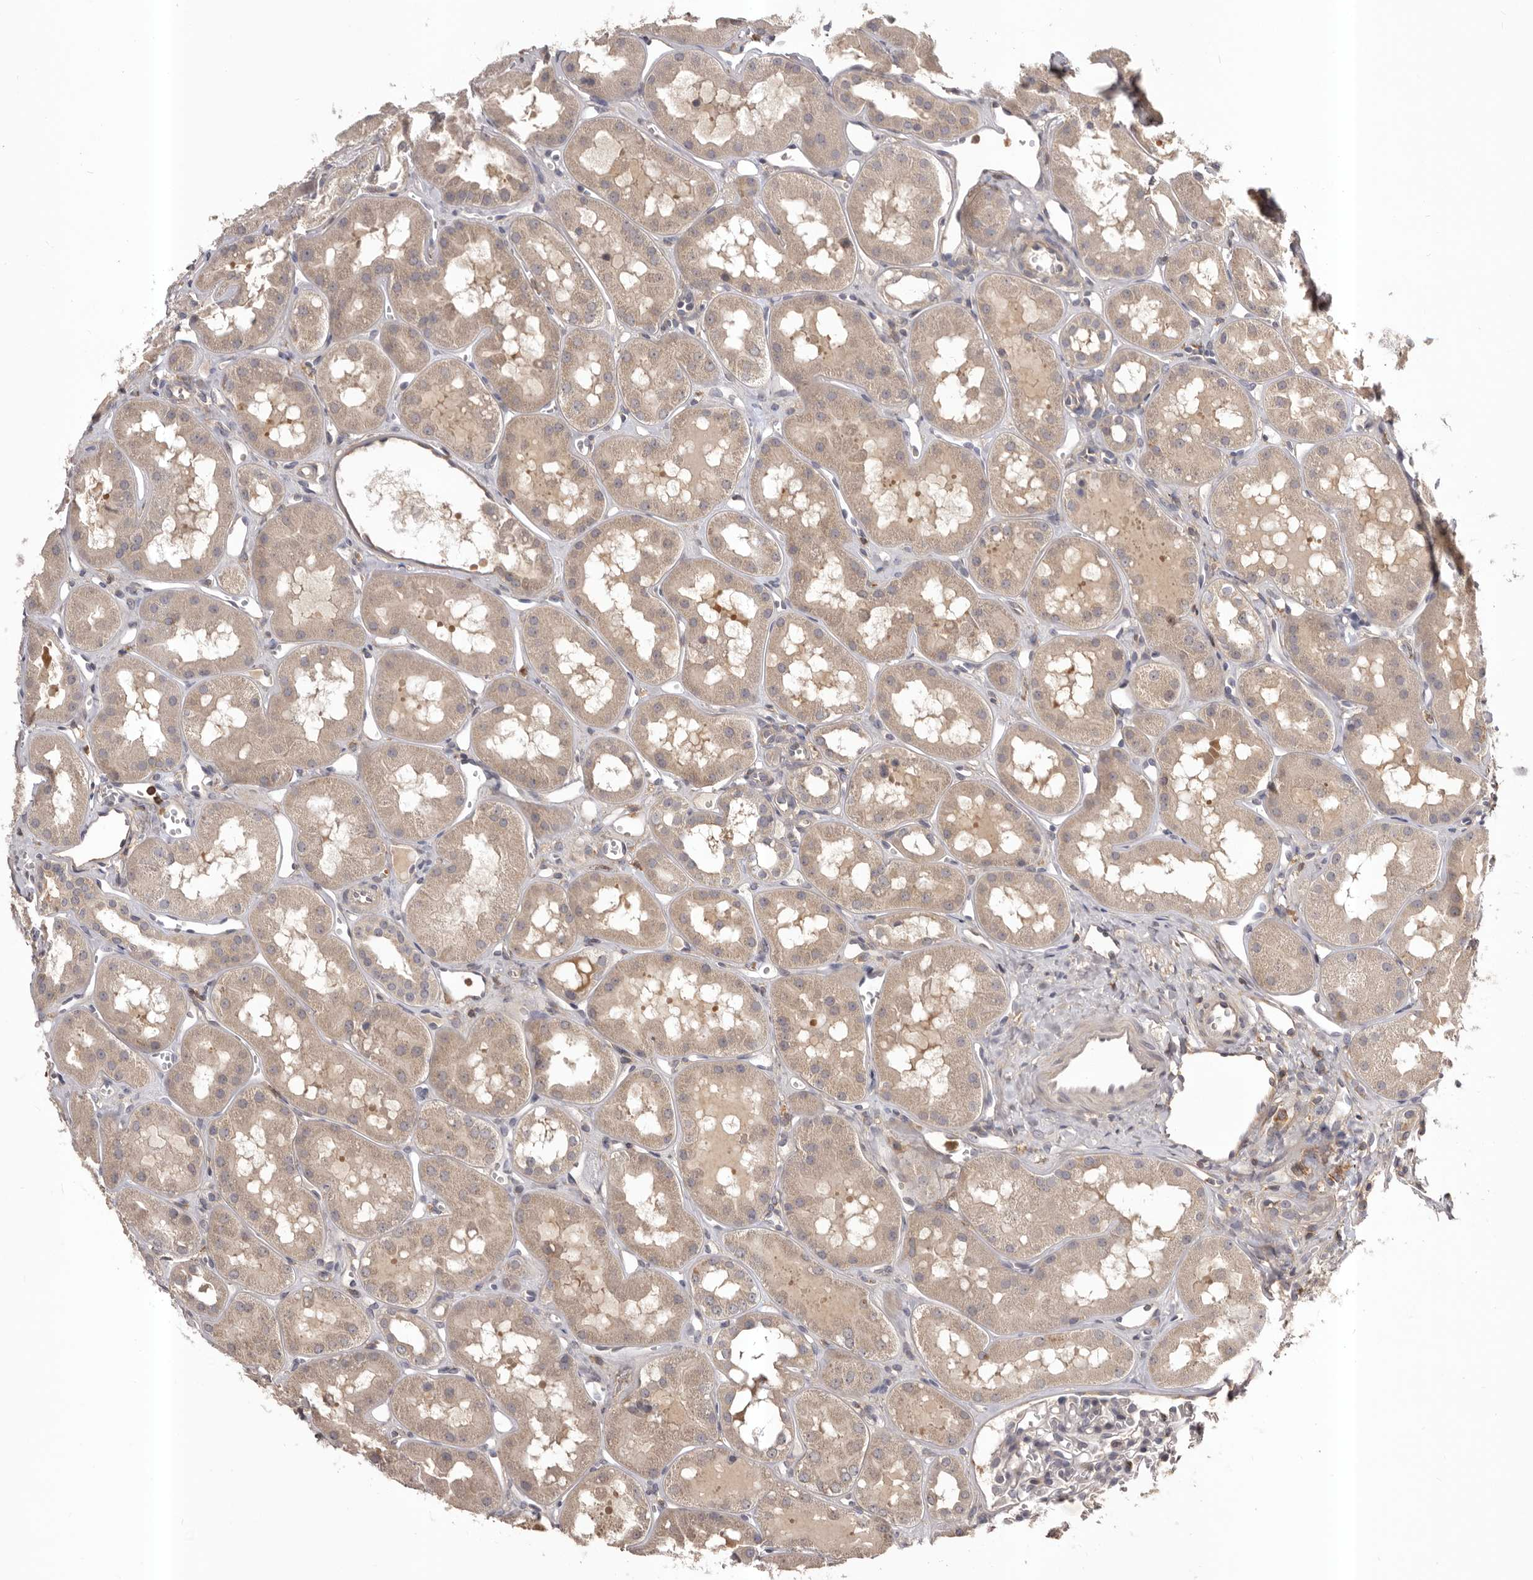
{"staining": {"intensity": "moderate", "quantity": "<25%", "location": "cytoplasmic/membranous"}, "tissue": "kidney", "cell_type": "Cells in glomeruli", "image_type": "normal", "snomed": [{"axis": "morphology", "description": "Normal tissue, NOS"}, {"axis": "topography", "description": "Kidney"}], "caption": "This micrograph displays immunohistochemistry staining of benign kidney, with low moderate cytoplasmic/membranous staining in approximately <25% of cells in glomeruli.", "gene": "GLIPR2", "patient": {"sex": "male", "age": 16}}